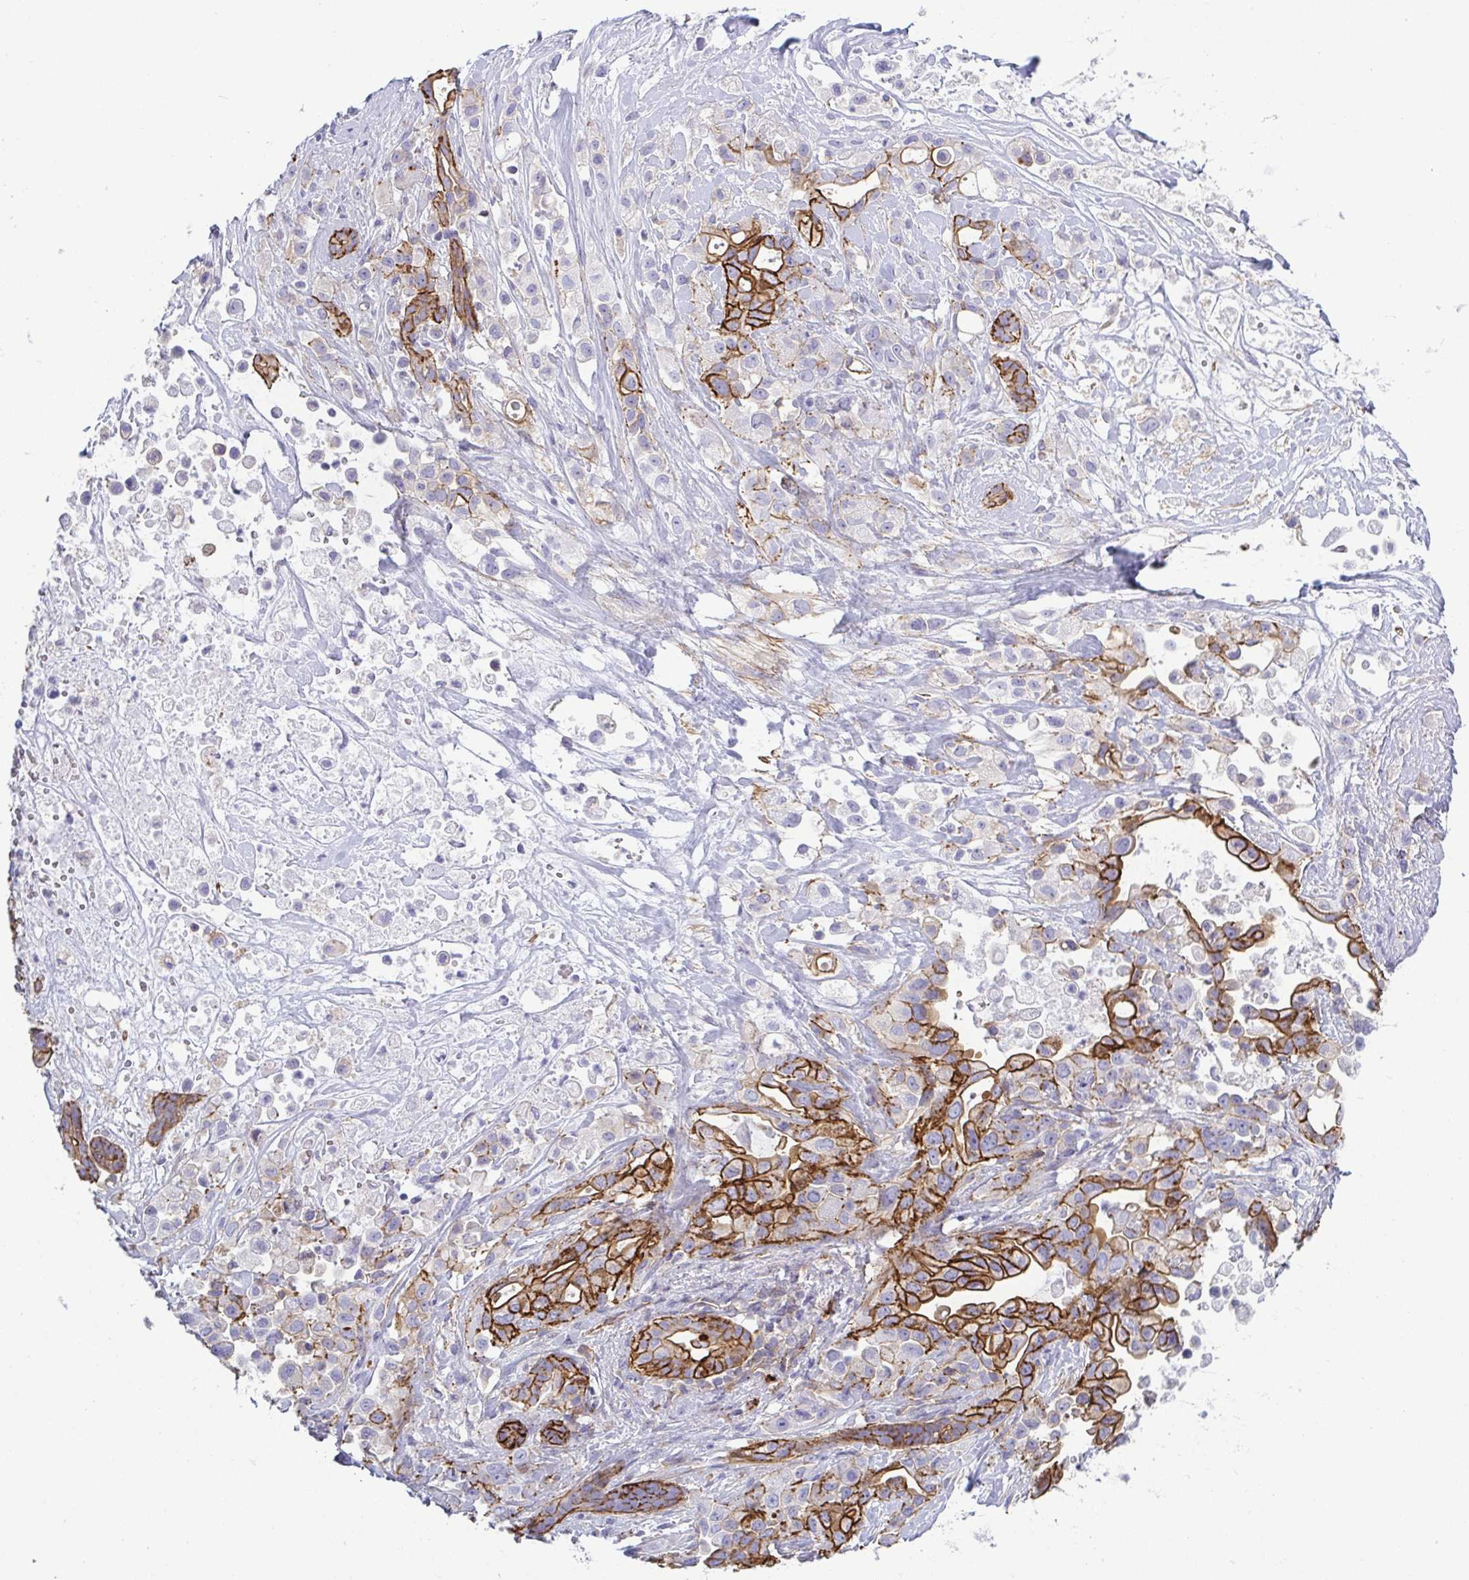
{"staining": {"intensity": "strong", "quantity": ">75%", "location": "cytoplasmic/membranous"}, "tissue": "pancreatic cancer", "cell_type": "Tumor cells", "image_type": "cancer", "snomed": [{"axis": "morphology", "description": "Adenocarcinoma, NOS"}, {"axis": "topography", "description": "Pancreas"}], "caption": "Pancreatic cancer (adenocarcinoma) stained with immunohistochemistry exhibits strong cytoplasmic/membranous expression in about >75% of tumor cells. The staining was performed using DAB (3,3'-diaminobenzidine), with brown indicating positive protein expression. Nuclei are stained blue with hematoxylin.", "gene": "LIMA1", "patient": {"sex": "male", "age": 44}}